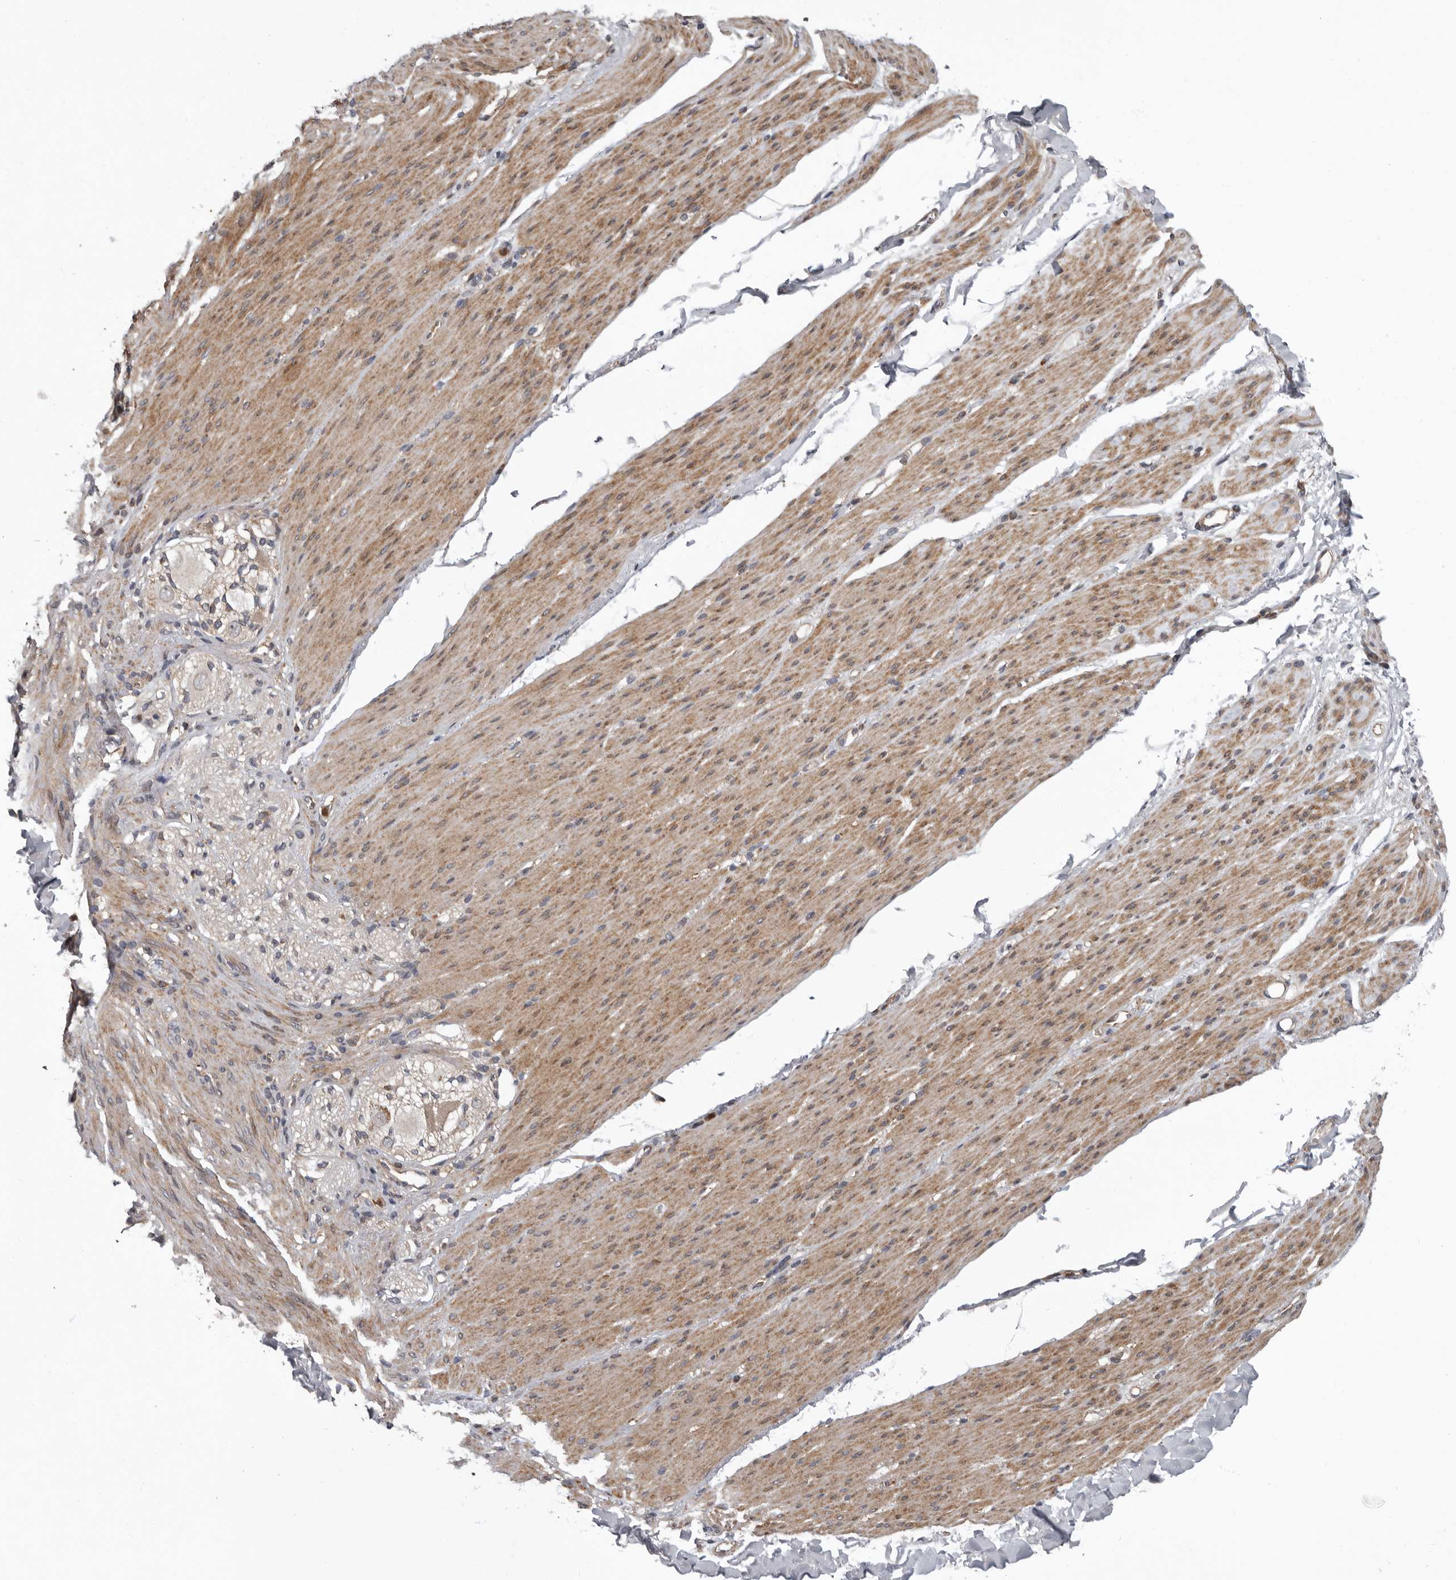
{"staining": {"intensity": "moderate", "quantity": "25%-75%", "location": "cytoplasmic/membranous"}, "tissue": "smooth muscle", "cell_type": "Smooth muscle cells", "image_type": "normal", "snomed": [{"axis": "morphology", "description": "Normal tissue, NOS"}, {"axis": "topography", "description": "Colon"}, {"axis": "topography", "description": "Peripheral nerve tissue"}], "caption": "Immunohistochemical staining of benign smooth muscle exhibits 25%-75% levels of moderate cytoplasmic/membranous protein positivity in approximately 25%-75% of smooth muscle cells. (DAB (3,3'-diaminobenzidine) IHC, brown staining for protein, blue staining for nuclei).", "gene": "FGFR4", "patient": {"sex": "female", "age": 61}}